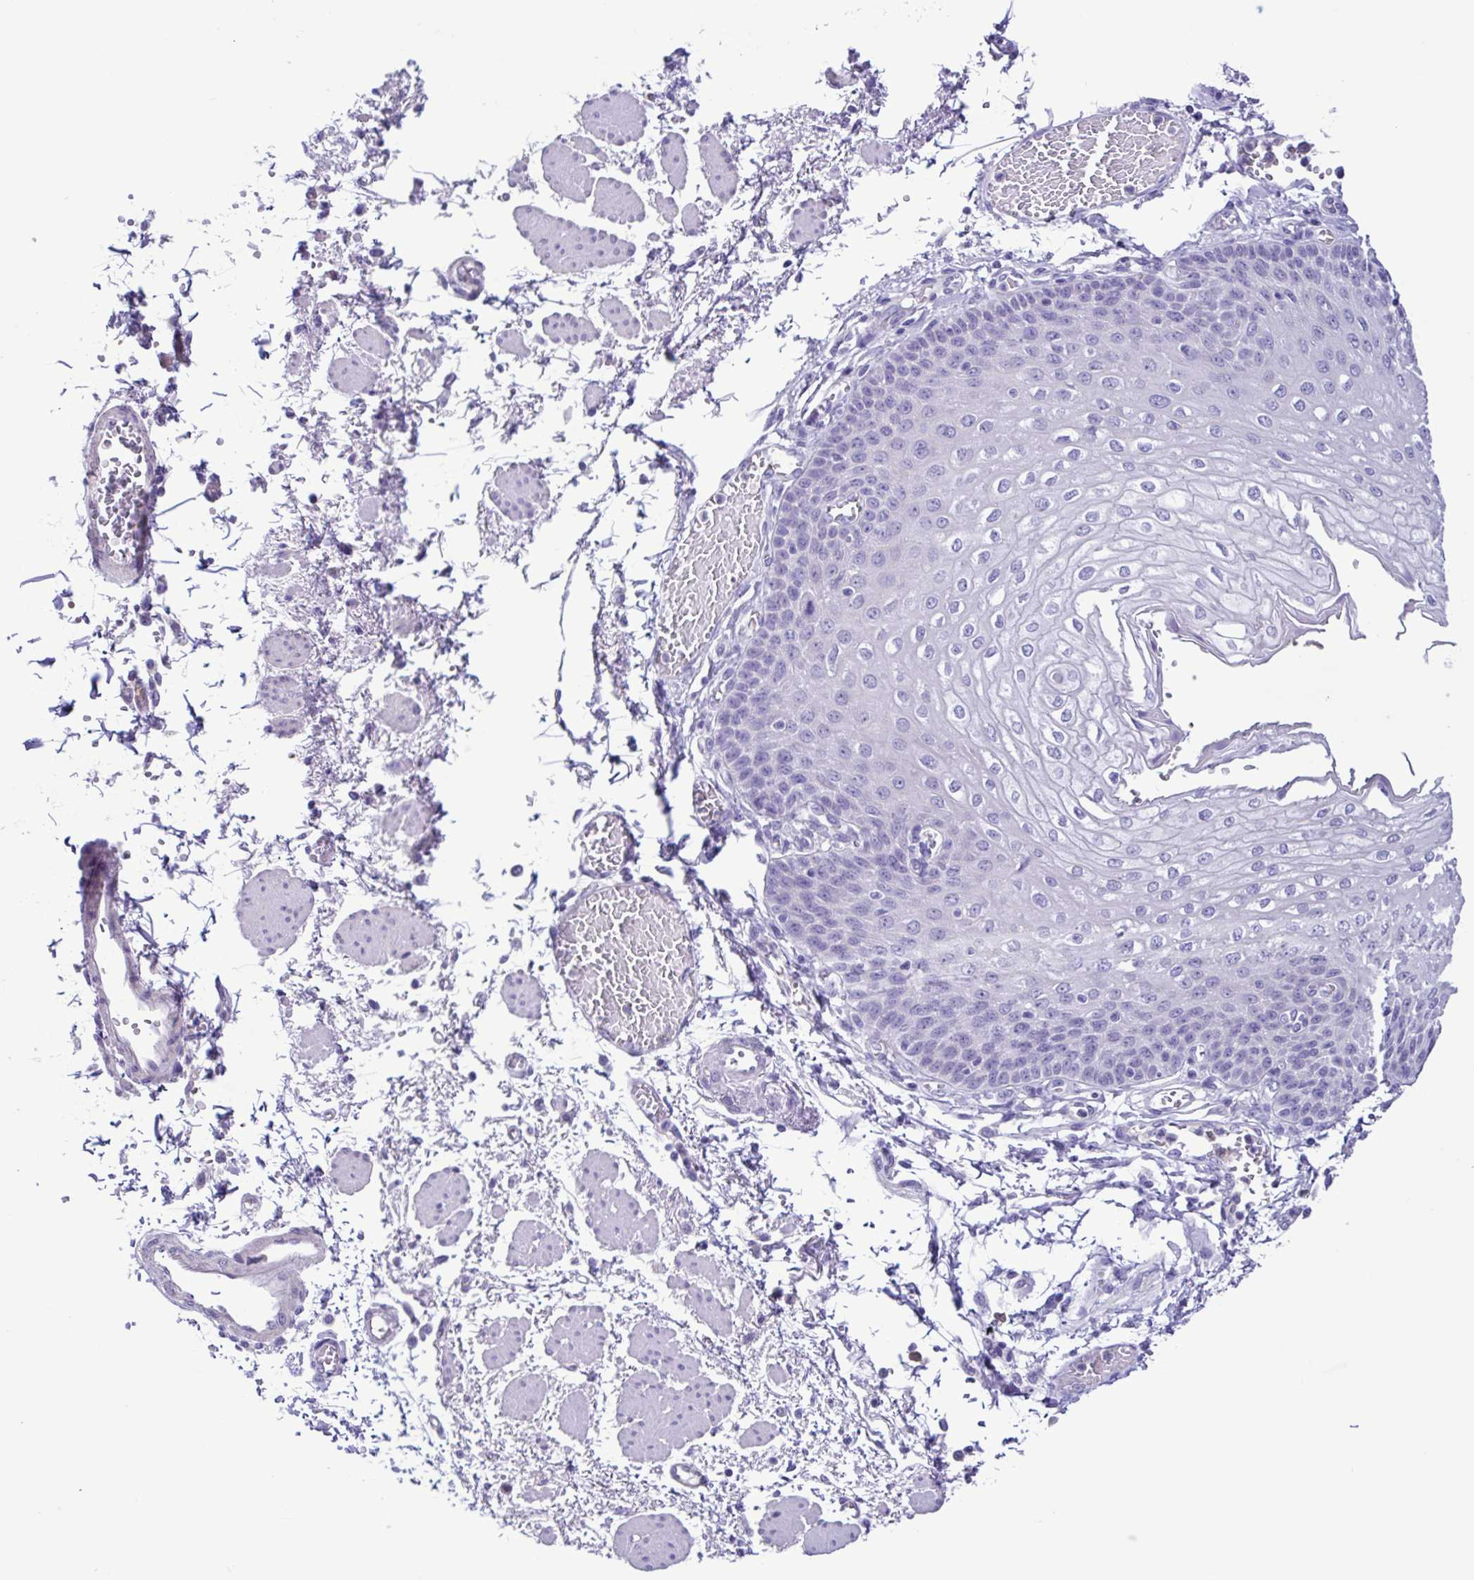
{"staining": {"intensity": "negative", "quantity": "none", "location": "none"}, "tissue": "esophagus", "cell_type": "Squamous epithelial cells", "image_type": "normal", "snomed": [{"axis": "morphology", "description": "Normal tissue, NOS"}, {"axis": "morphology", "description": "Adenocarcinoma, NOS"}, {"axis": "topography", "description": "Esophagus"}], "caption": "The image shows no significant staining in squamous epithelial cells of esophagus.", "gene": "CBY2", "patient": {"sex": "male", "age": 81}}